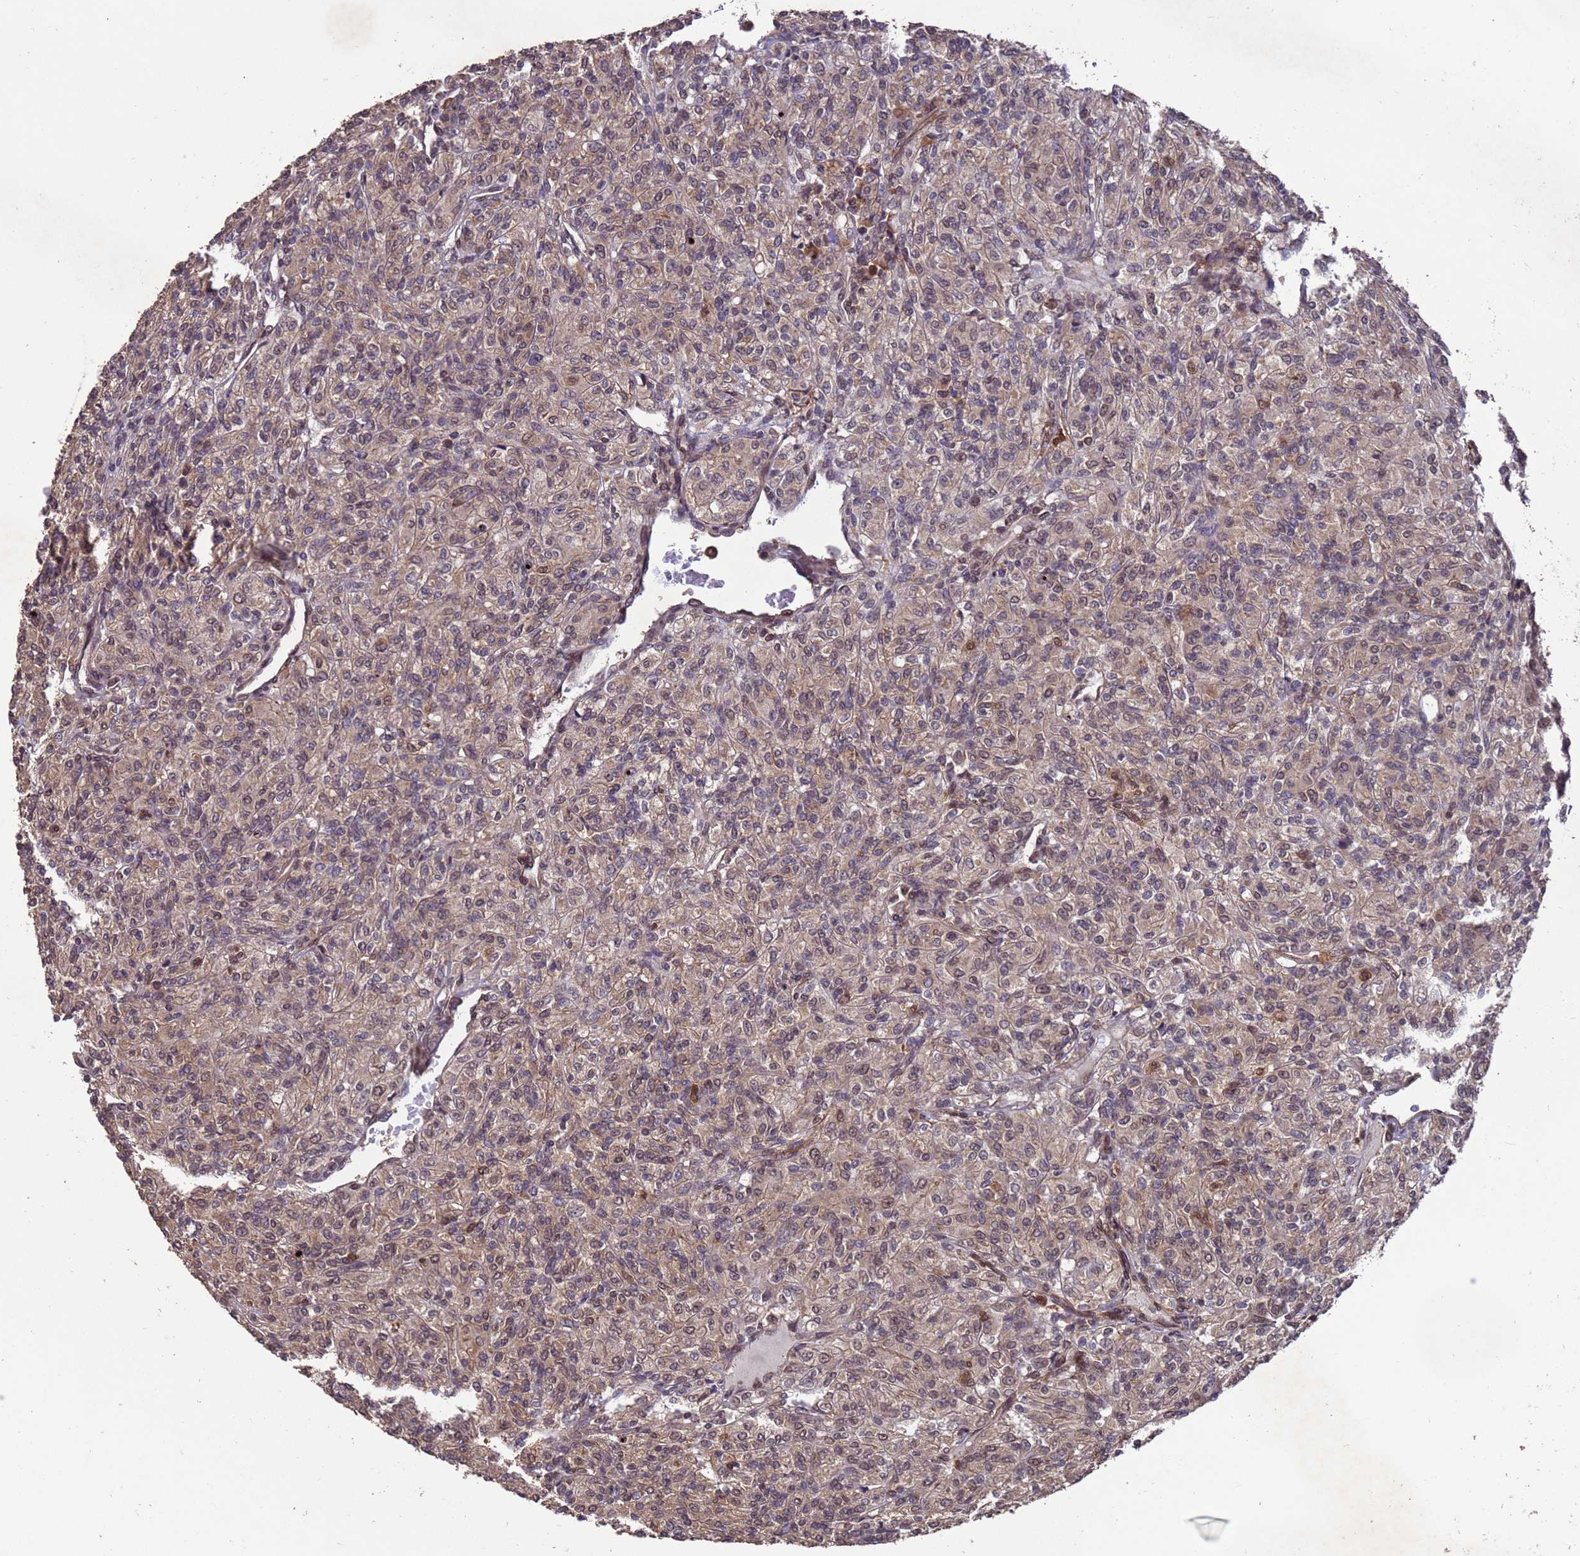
{"staining": {"intensity": "weak", "quantity": "25%-75%", "location": "cytoplasmic/membranous,nuclear"}, "tissue": "renal cancer", "cell_type": "Tumor cells", "image_type": "cancer", "snomed": [{"axis": "morphology", "description": "Adenocarcinoma, NOS"}, {"axis": "topography", "description": "Kidney"}], "caption": "Renal adenocarcinoma was stained to show a protein in brown. There is low levels of weak cytoplasmic/membranous and nuclear staining in about 25%-75% of tumor cells. The staining was performed using DAB (3,3'-diaminobenzidine) to visualize the protein expression in brown, while the nuclei were stained in blue with hematoxylin (Magnification: 20x).", "gene": "VSTM4", "patient": {"sex": "male", "age": 77}}